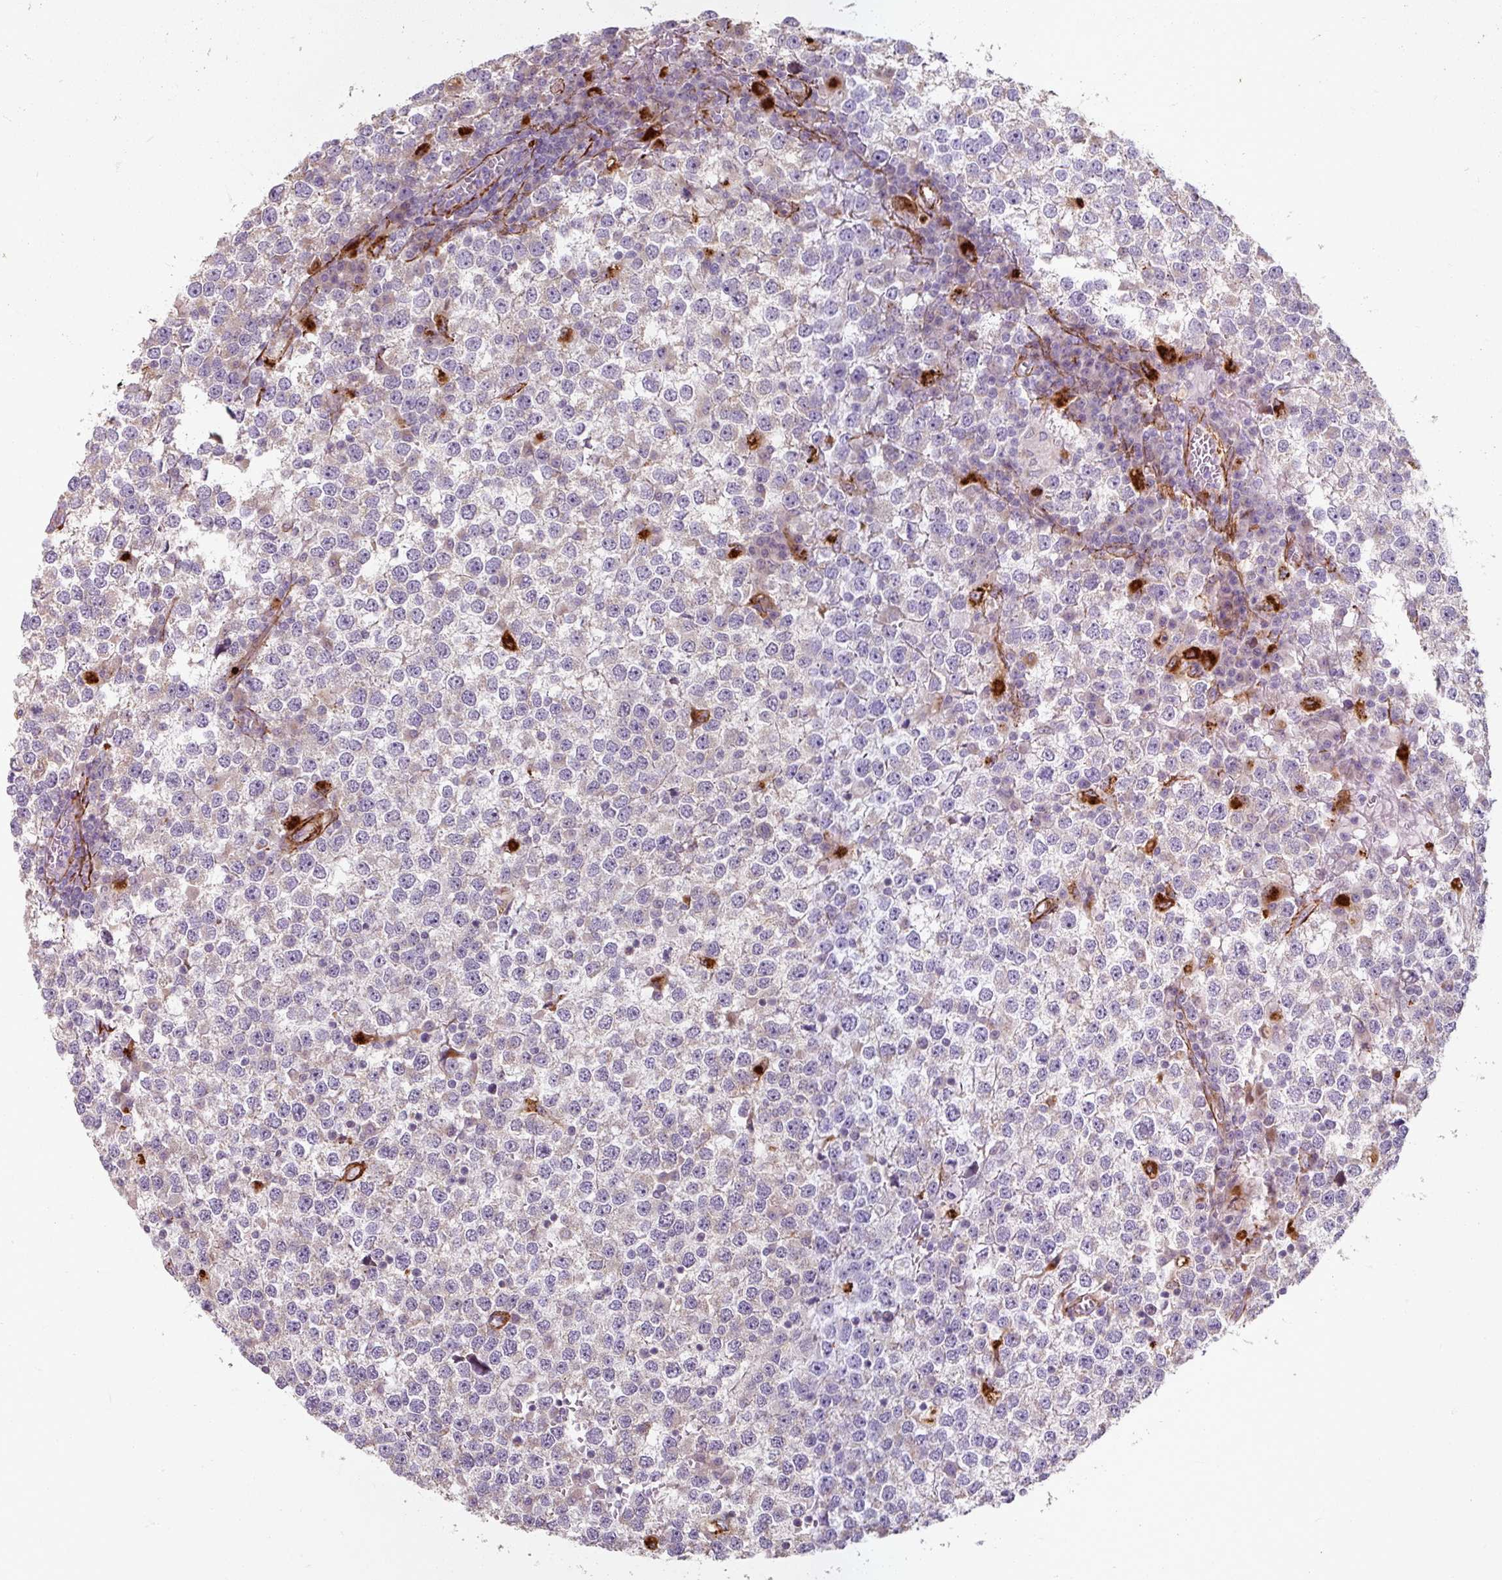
{"staining": {"intensity": "weak", "quantity": "<25%", "location": "cytoplasmic/membranous"}, "tissue": "testis cancer", "cell_type": "Tumor cells", "image_type": "cancer", "snomed": [{"axis": "morphology", "description": "Seminoma, NOS"}, {"axis": "topography", "description": "Testis"}], "caption": "There is no significant expression in tumor cells of testis cancer.", "gene": "MRPS5", "patient": {"sex": "male", "age": 65}}